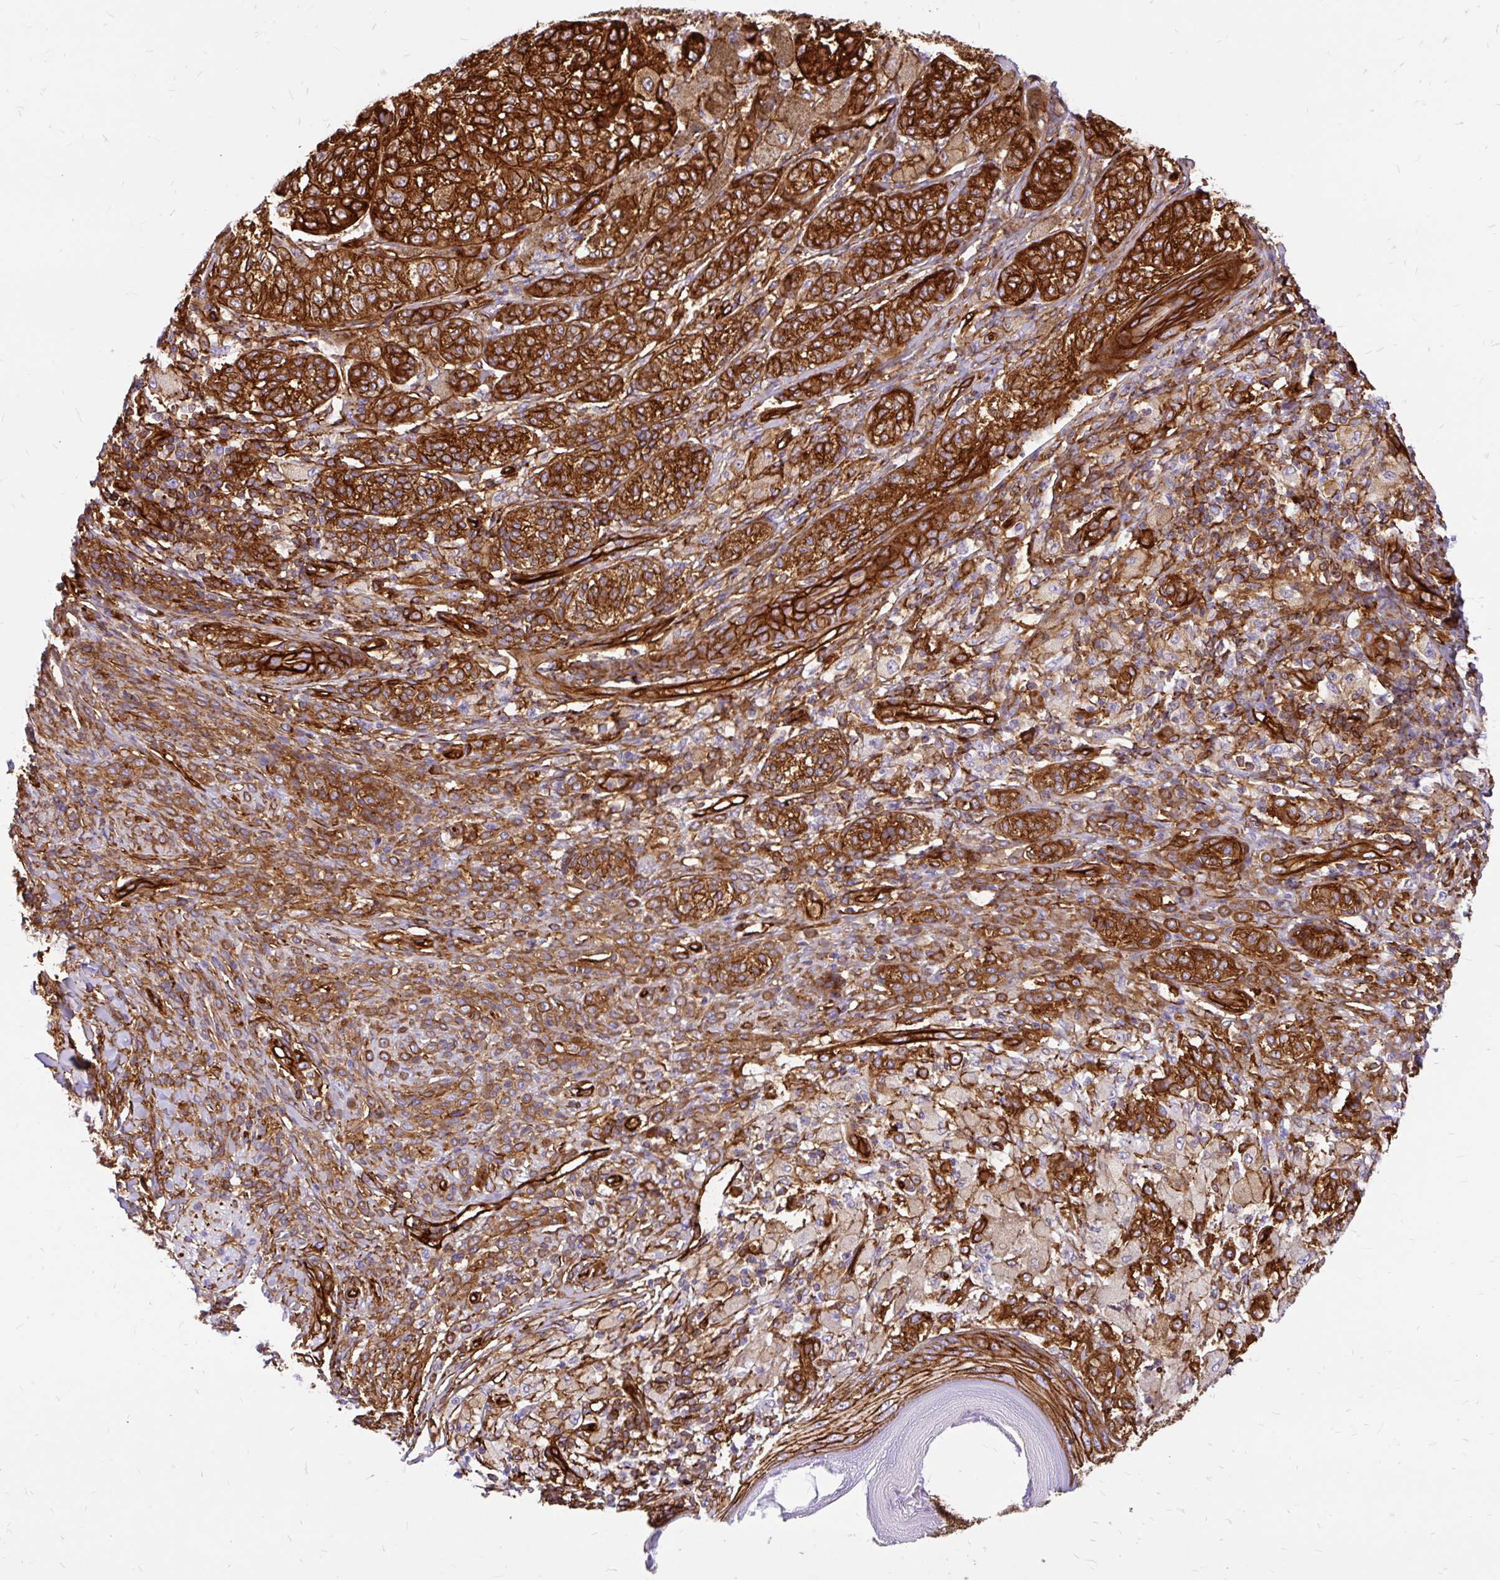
{"staining": {"intensity": "strong", "quantity": ">75%", "location": "cytoplasmic/membranous"}, "tissue": "melanoma", "cell_type": "Tumor cells", "image_type": "cancer", "snomed": [{"axis": "morphology", "description": "Malignant melanoma, NOS"}, {"axis": "topography", "description": "Skin"}], "caption": "Immunohistochemical staining of malignant melanoma reveals high levels of strong cytoplasmic/membranous protein staining in about >75% of tumor cells.", "gene": "MAP1LC3B", "patient": {"sex": "male", "age": 42}}